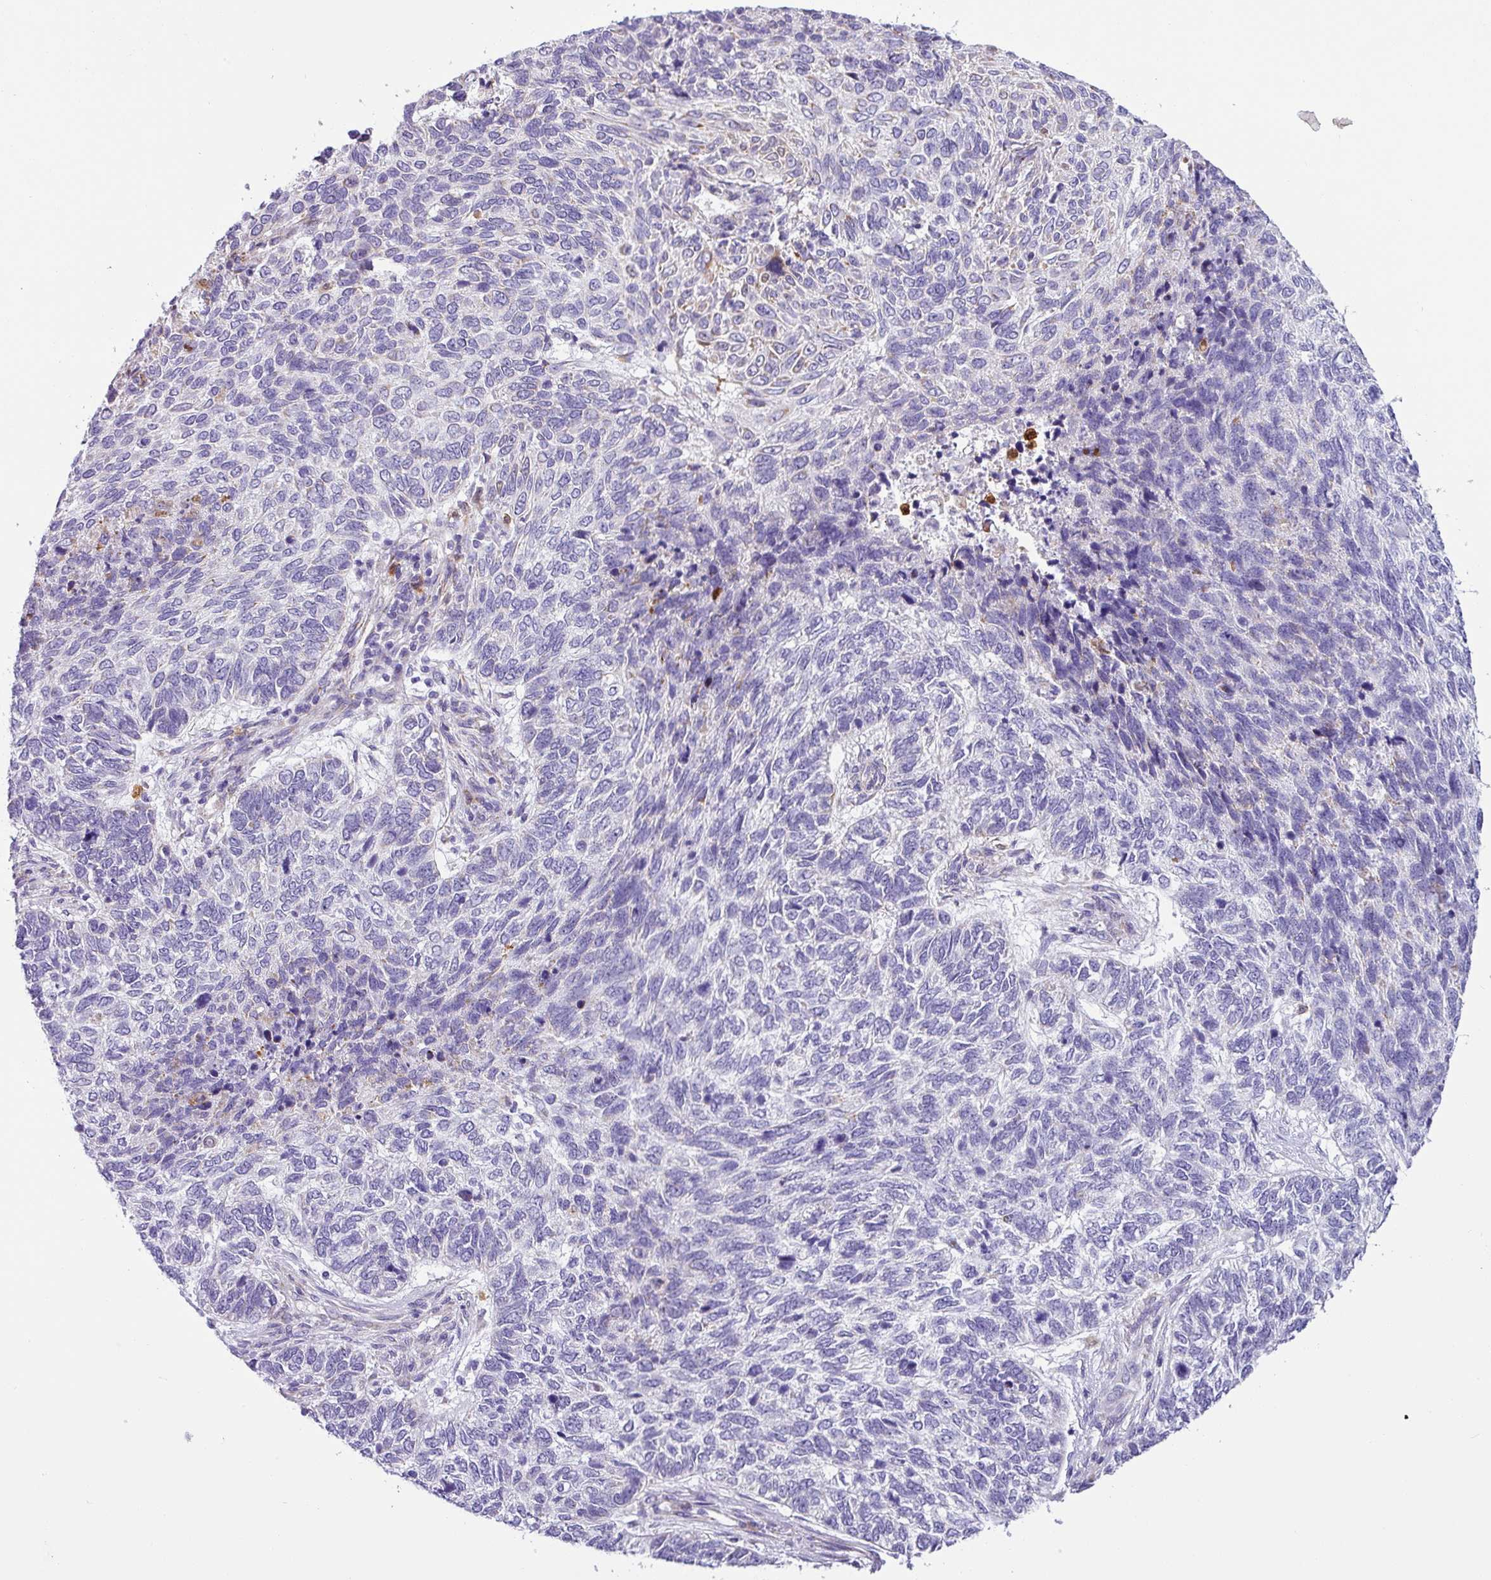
{"staining": {"intensity": "negative", "quantity": "none", "location": "none"}, "tissue": "skin cancer", "cell_type": "Tumor cells", "image_type": "cancer", "snomed": [{"axis": "morphology", "description": "Basal cell carcinoma"}, {"axis": "topography", "description": "Skin"}], "caption": "Human skin basal cell carcinoma stained for a protein using immunohistochemistry shows no expression in tumor cells.", "gene": "SH2D3C", "patient": {"sex": "female", "age": 65}}